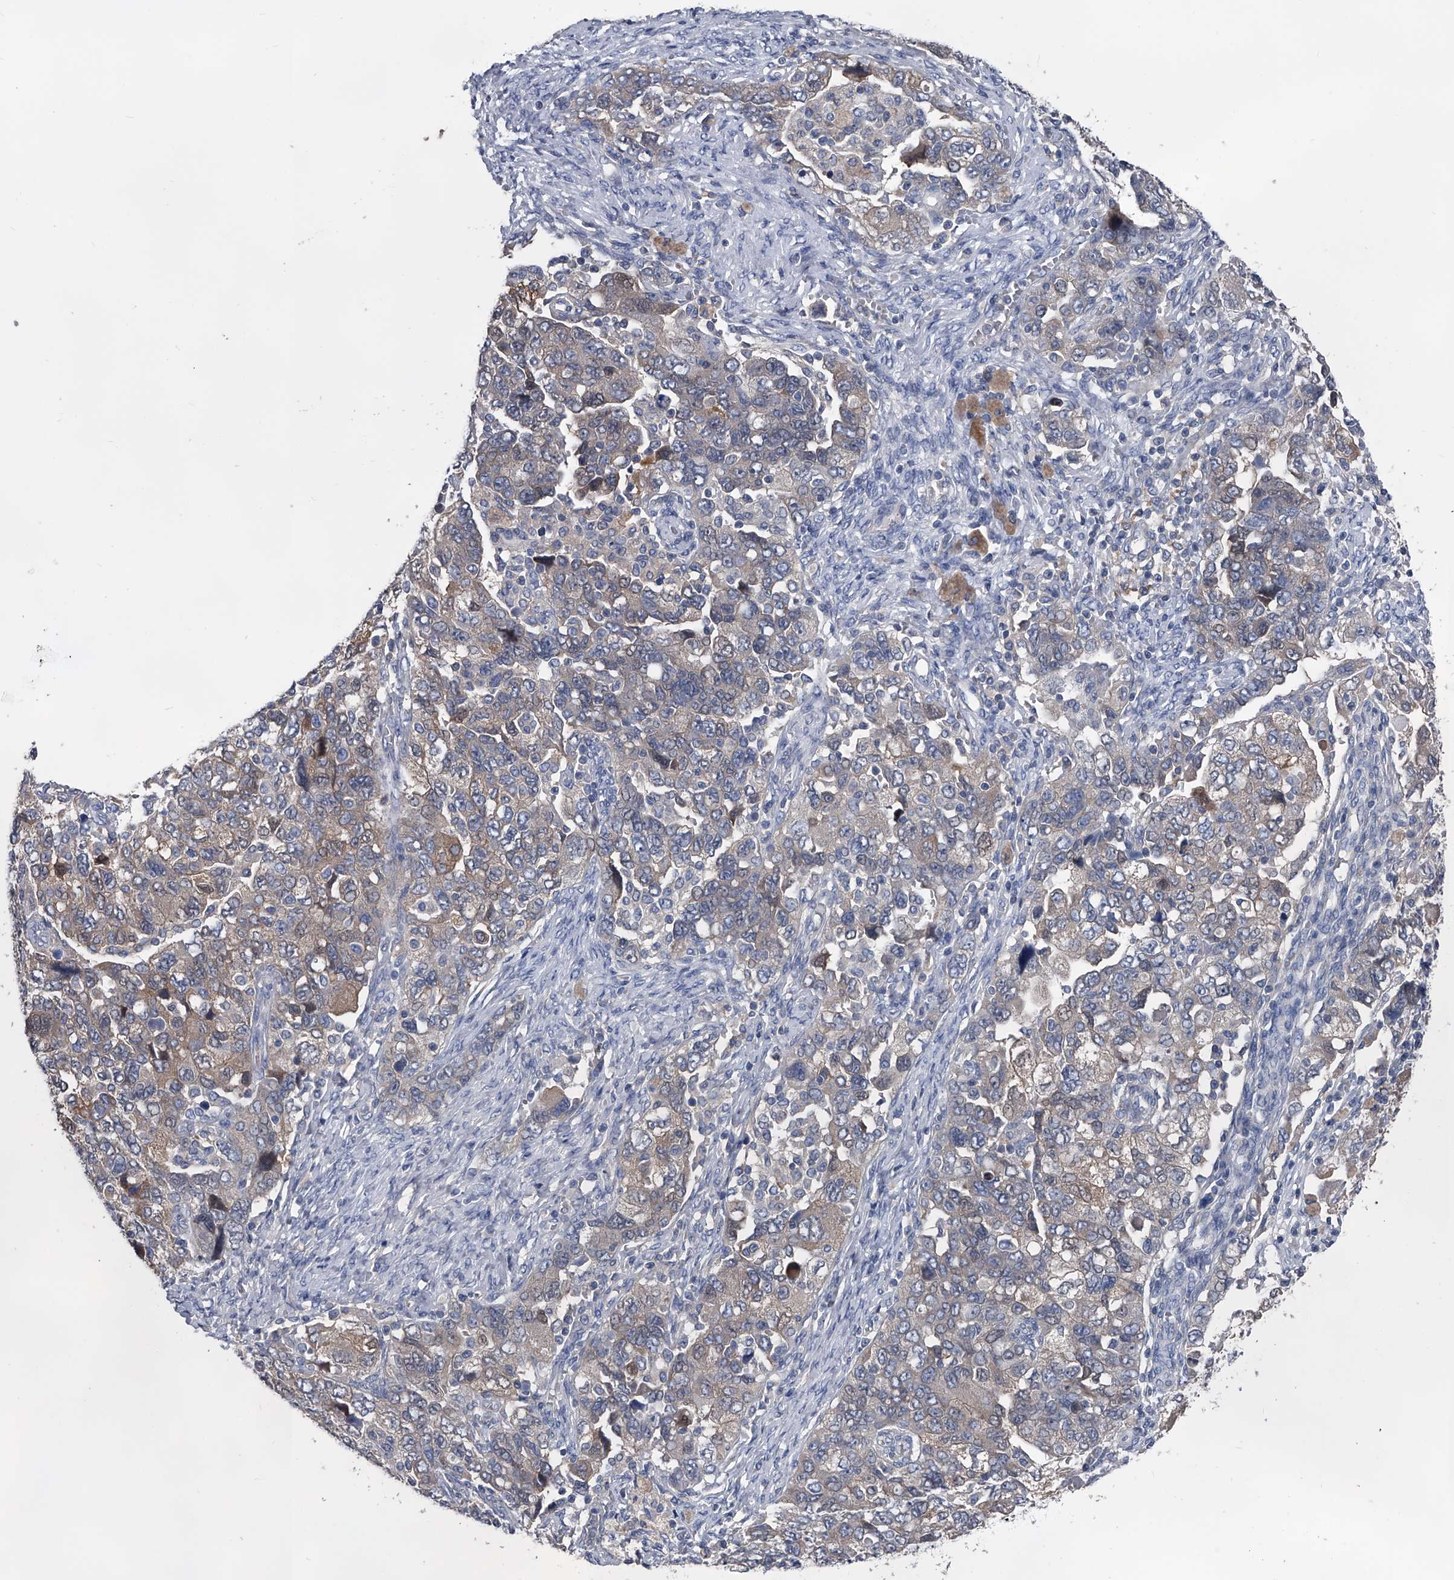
{"staining": {"intensity": "weak", "quantity": "25%-75%", "location": "cytoplasmic/membranous"}, "tissue": "ovarian cancer", "cell_type": "Tumor cells", "image_type": "cancer", "snomed": [{"axis": "morphology", "description": "Carcinoma, NOS"}, {"axis": "morphology", "description": "Cystadenocarcinoma, serous, NOS"}, {"axis": "topography", "description": "Ovary"}], "caption": "Tumor cells exhibit low levels of weak cytoplasmic/membranous expression in about 25%-75% of cells in serous cystadenocarcinoma (ovarian).", "gene": "KIF13A", "patient": {"sex": "female", "age": 69}}